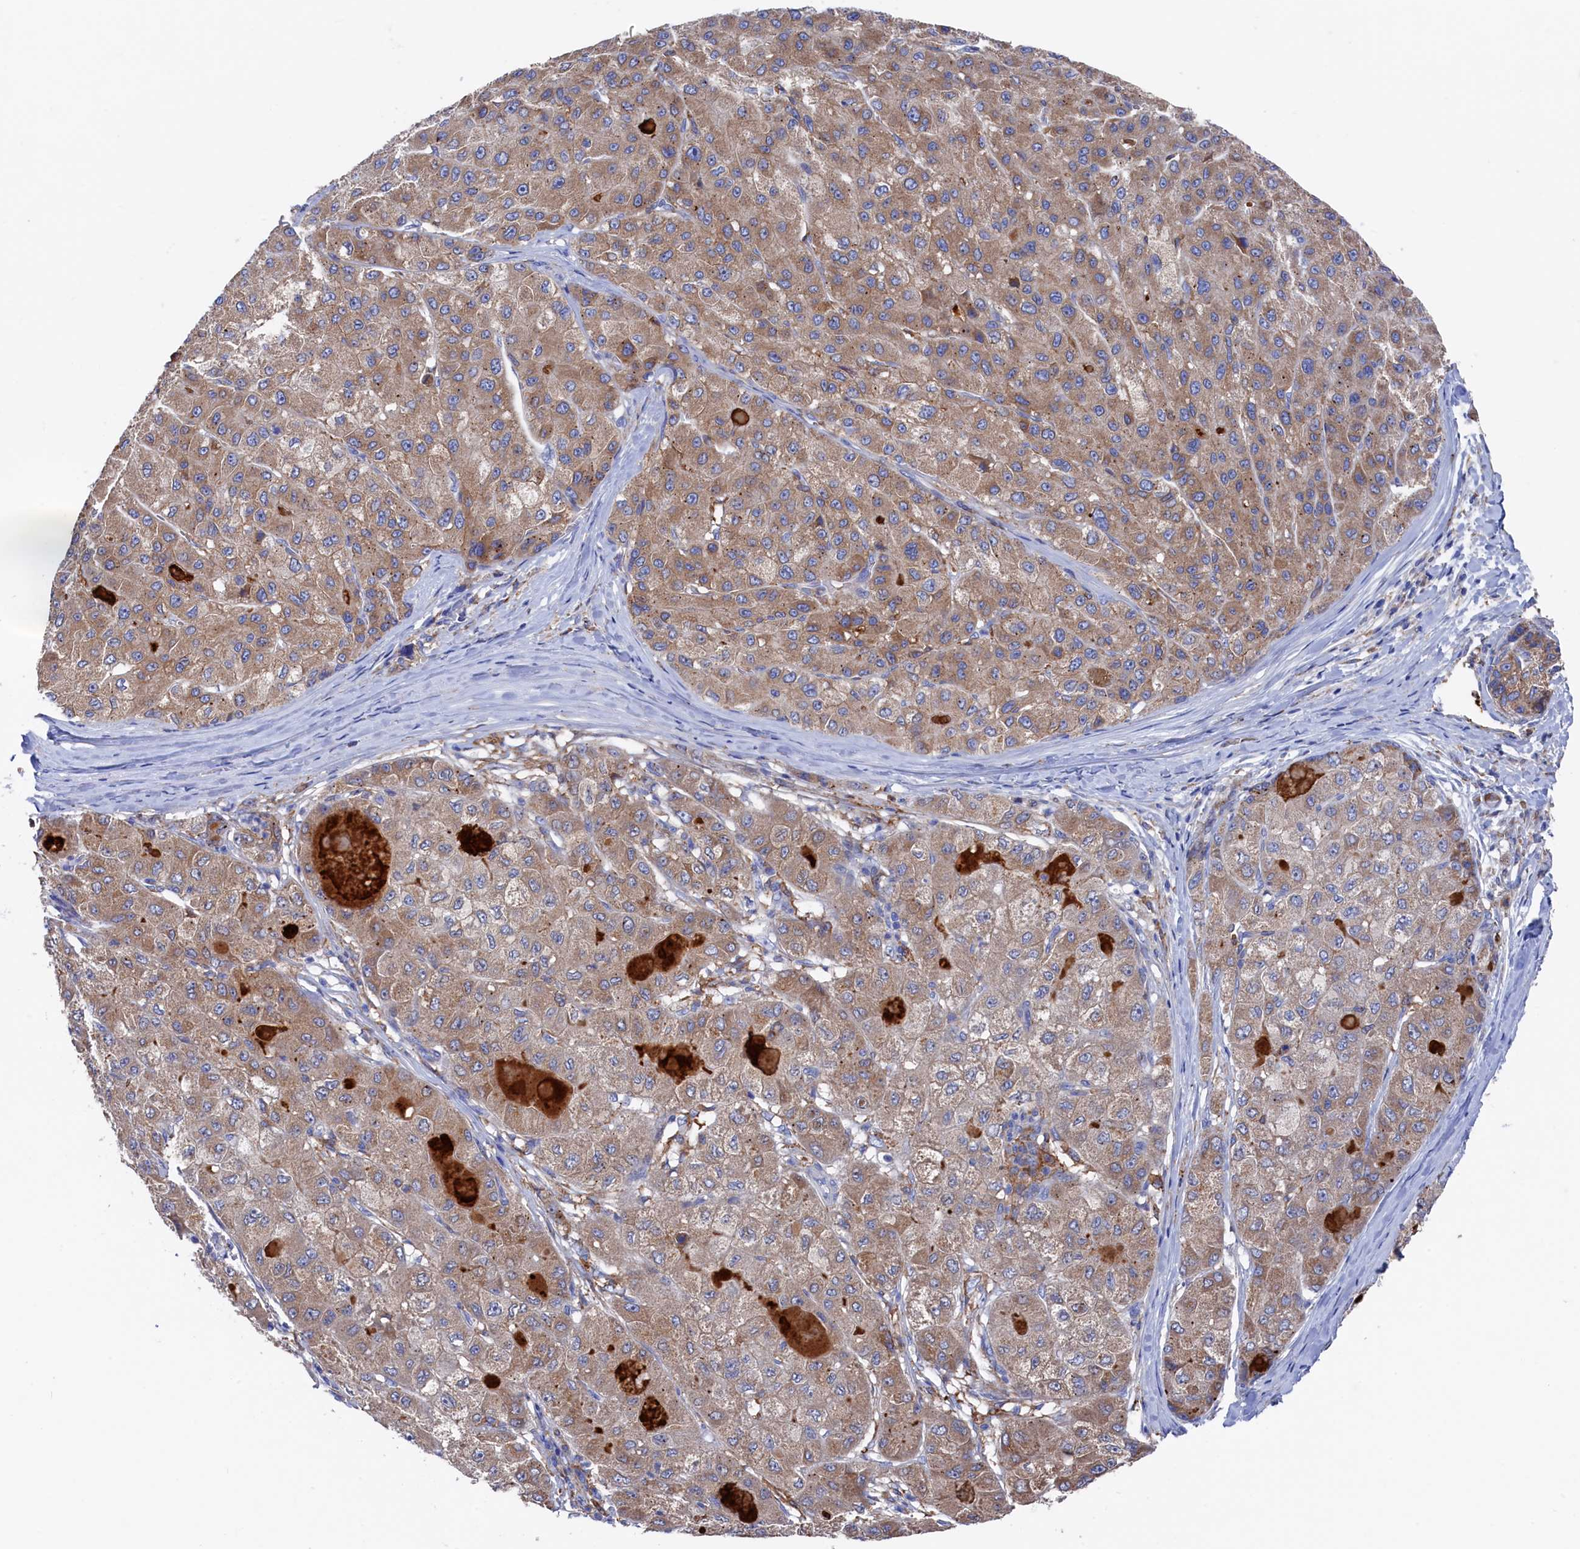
{"staining": {"intensity": "moderate", "quantity": ">75%", "location": "cytoplasmic/membranous"}, "tissue": "liver cancer", "cell_type": "Tumor cells", "image_type": "cancer", "snomed": [{"axis": "morphology", "description": "Carcinoma, Hepatocellular, NOS"}, {"axis": "topography", "description": "Liver"}], "caption": "DAB immunohistochemical staining of human hepatocellular carcinoma (liver) displays moderate cytoplasmic/membranous protein expression in about >75% of tumor cells.", "gene": "C12orf73", "patient": {"sex": "male", "age": 80}}